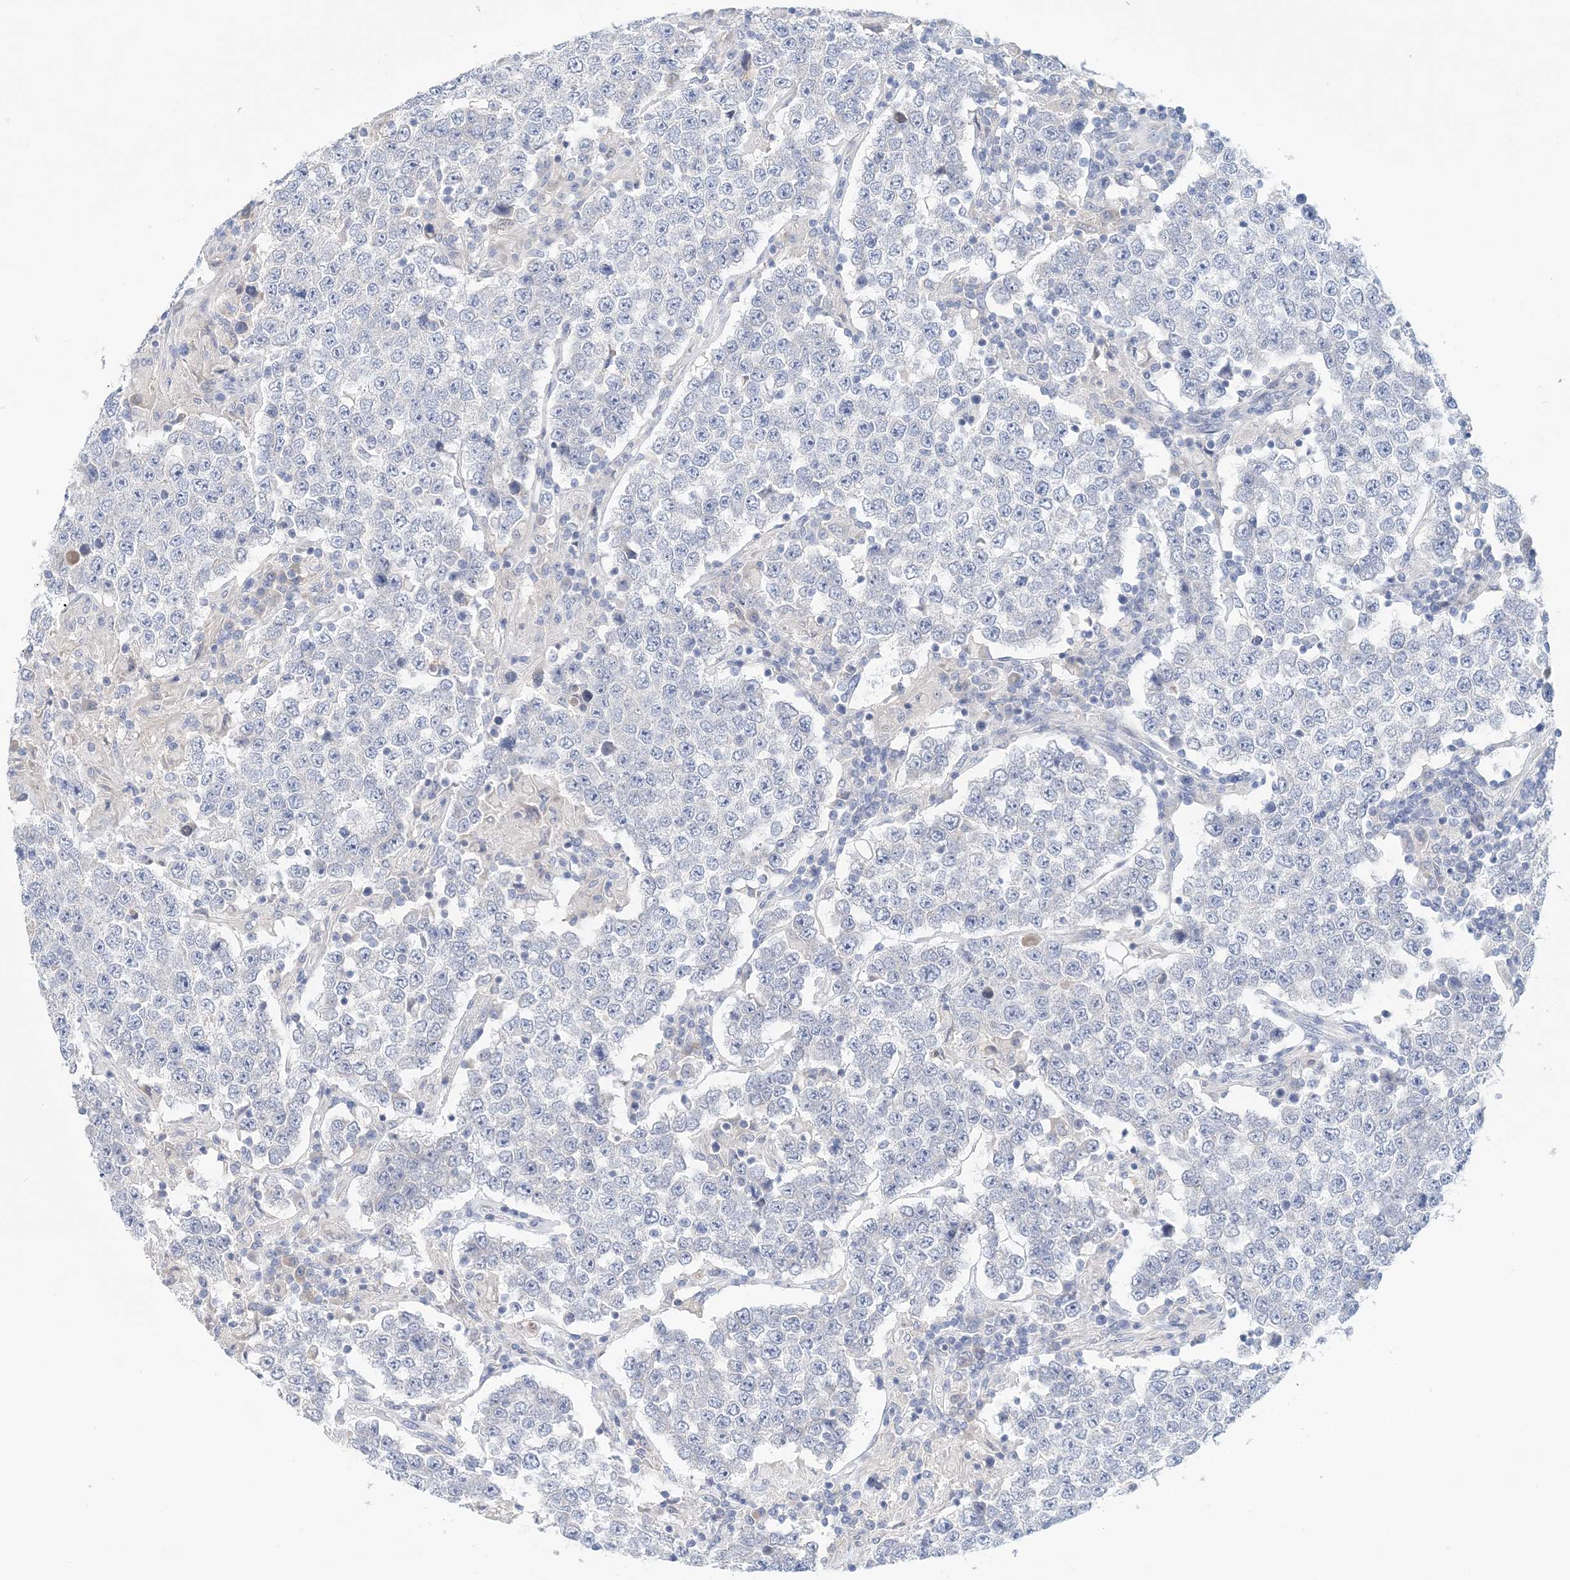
{"staining": {"intensity": "negative", "quantity": "none", "location": "none"}, "tissue": "testis cancer", "cell_type": "Tumor cells", "image_type": "cancer", "snomed": [{"axis": "morphology", "description": "Normal tissue, NOS"}, {"axis": "morphology", "description": "Urothelial carcinoma, High grade"}, {"axis": "morphology", "description": "Seminoma, NOS"}, {"axis": "morphology", "description": "Carcinoma, Embryonal, NOS"}, {"axis": "topography", "description": "Urinary bladder"}, {"axis": "topography", "description": "Testis"}], "caption": "Immunohistochemistry photomicrograph of neoplastic tissue: testis cancer (high-grade urothelial carcinoma) stained with DAB demonstrates no significant protein expression in tumor cells.", "gene": "LRRIQ4", "patient": {"sex": "male", "age": 41}}